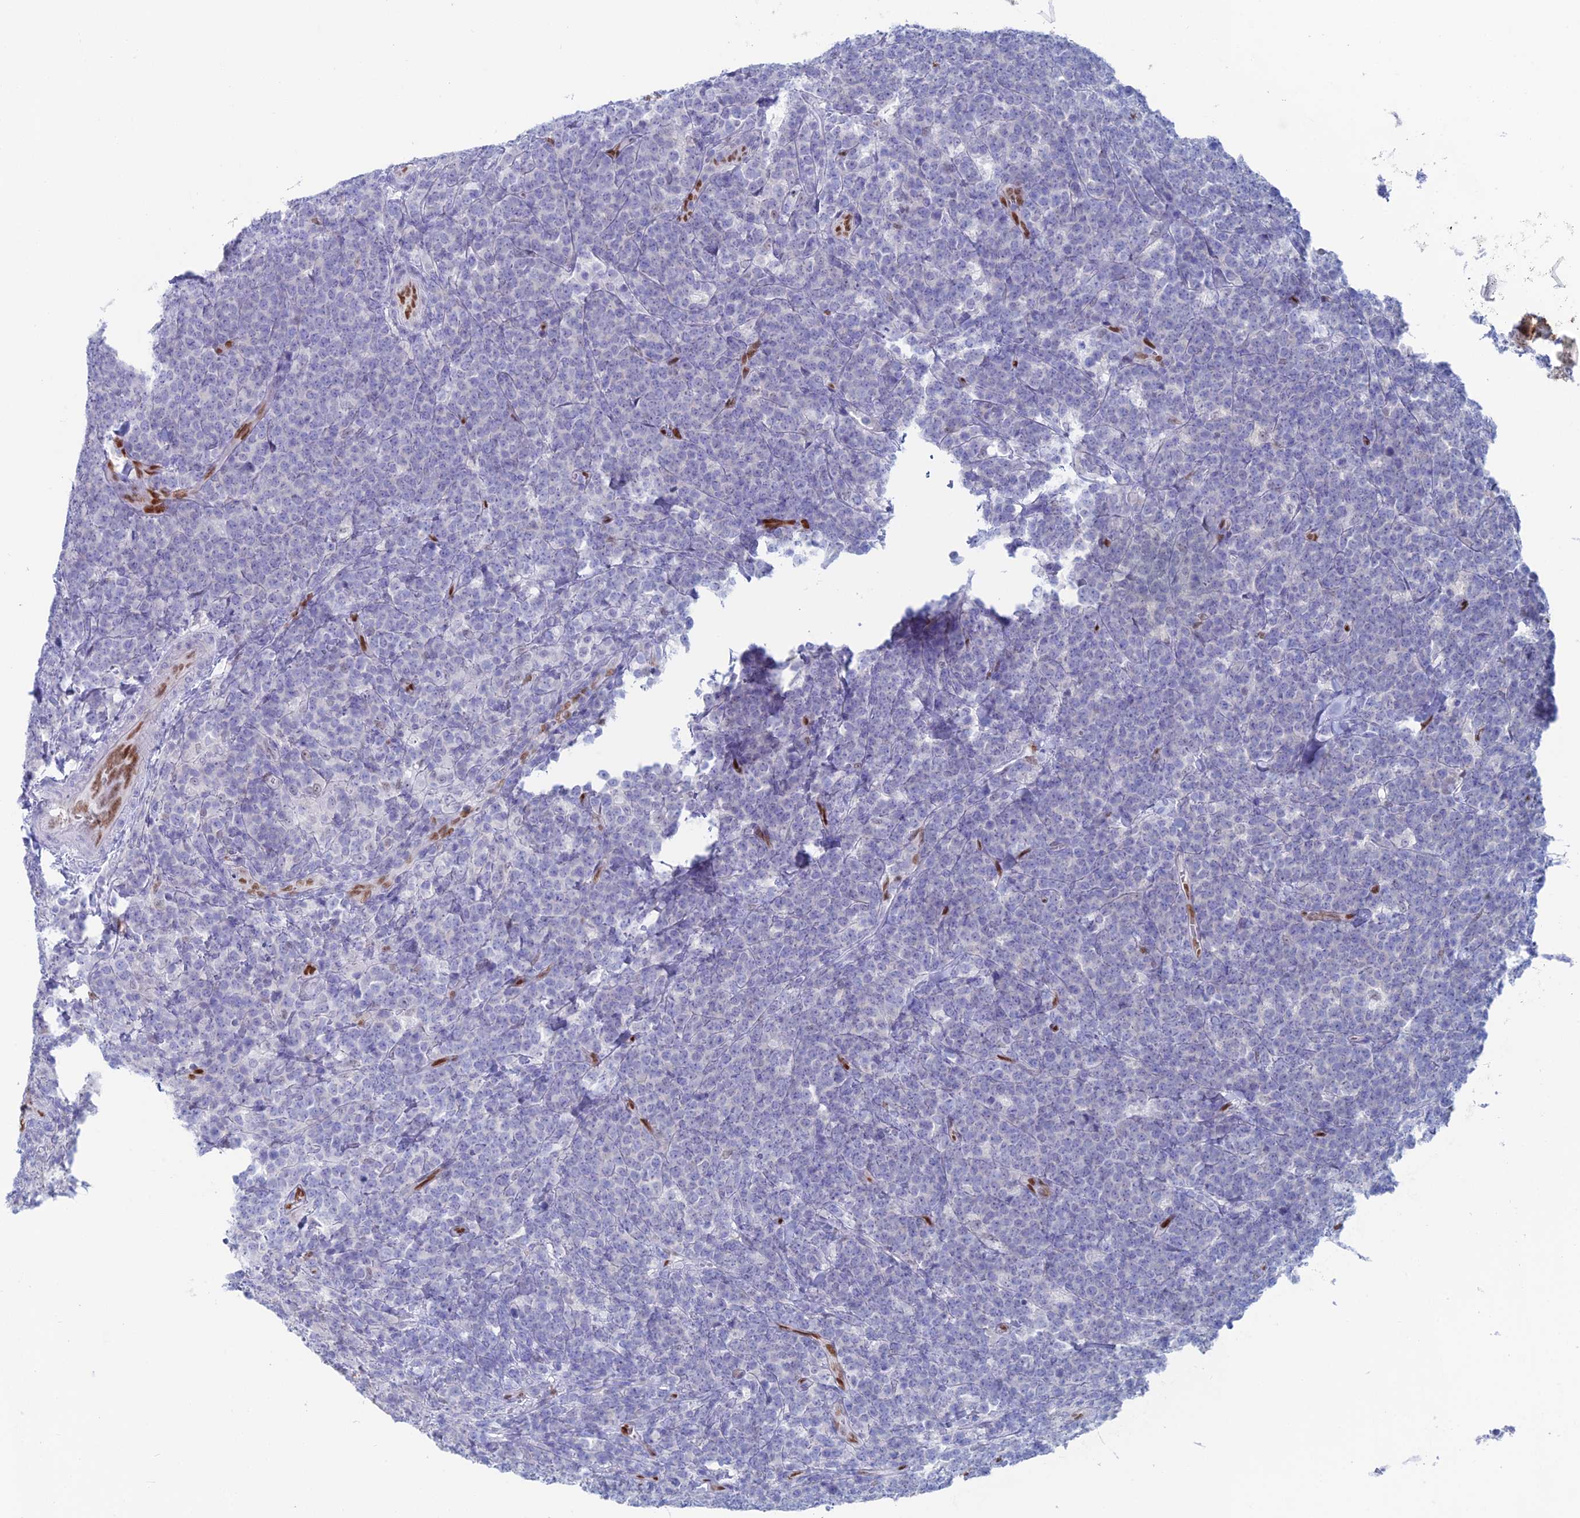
{"staining": {"intensity": "negative", "quantity": "none", "location": "none"}, "tissue": "lymphoma", "cell_type": "Tumor cells", "image_type": "cancer", "snomed": [{"axis": "morphology", "description": "Malignant lymphoma, non-Hodgkin's type, High grade"}, {"axis": "topography", "description": "Small intestine"}], "caption": "Micrograph shows no significant protein positivity in tumor cells of malignant lymphoma, non-Hodgkin's type (high-grade). (DAB IHC visualized using brightfield microscopy, high magnification).", "gene": "NOL4L", "patient": {"sex": "male", "age": 8}}